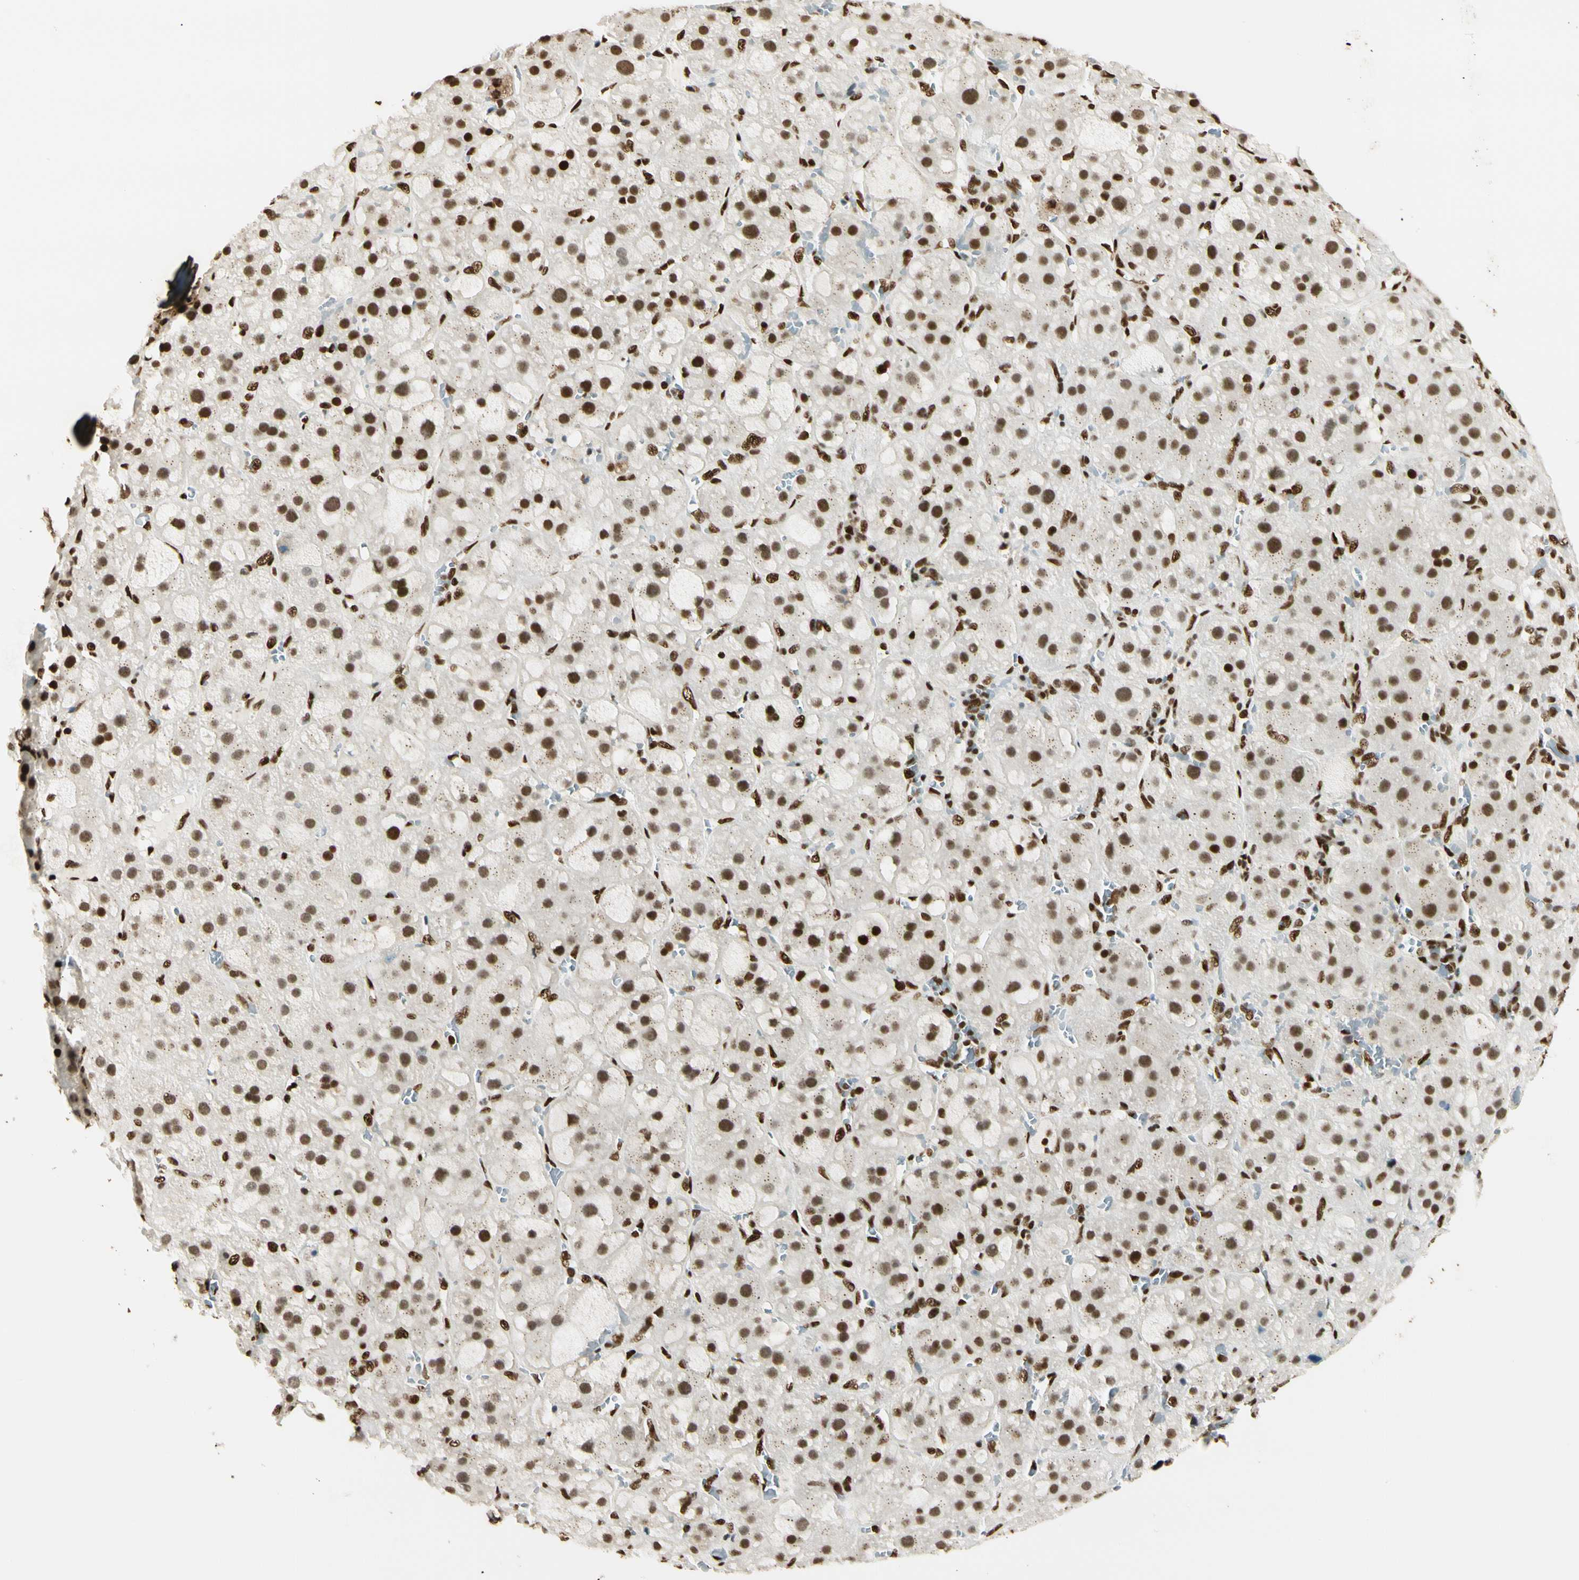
{"staining": {"intensity": "strong", "quantity": "25%-75%", "location": "nuclear"}, "tissue": "adrenal gland", "cell_type": "Glandular cells", "image_type": "normal", "snomed": [{"axis": "morphology", "description": "Normal tissue, NOS"}, {"axis": "topography", "description": "Adrenal gland"}], "caption": "Adrenal gland stained with immunohistochemistry exhibits strong nuclear positivity in about 25%-75% of glandular cells.", "gene": "FUS", "patient": {"sex": "female", "age": 47}}